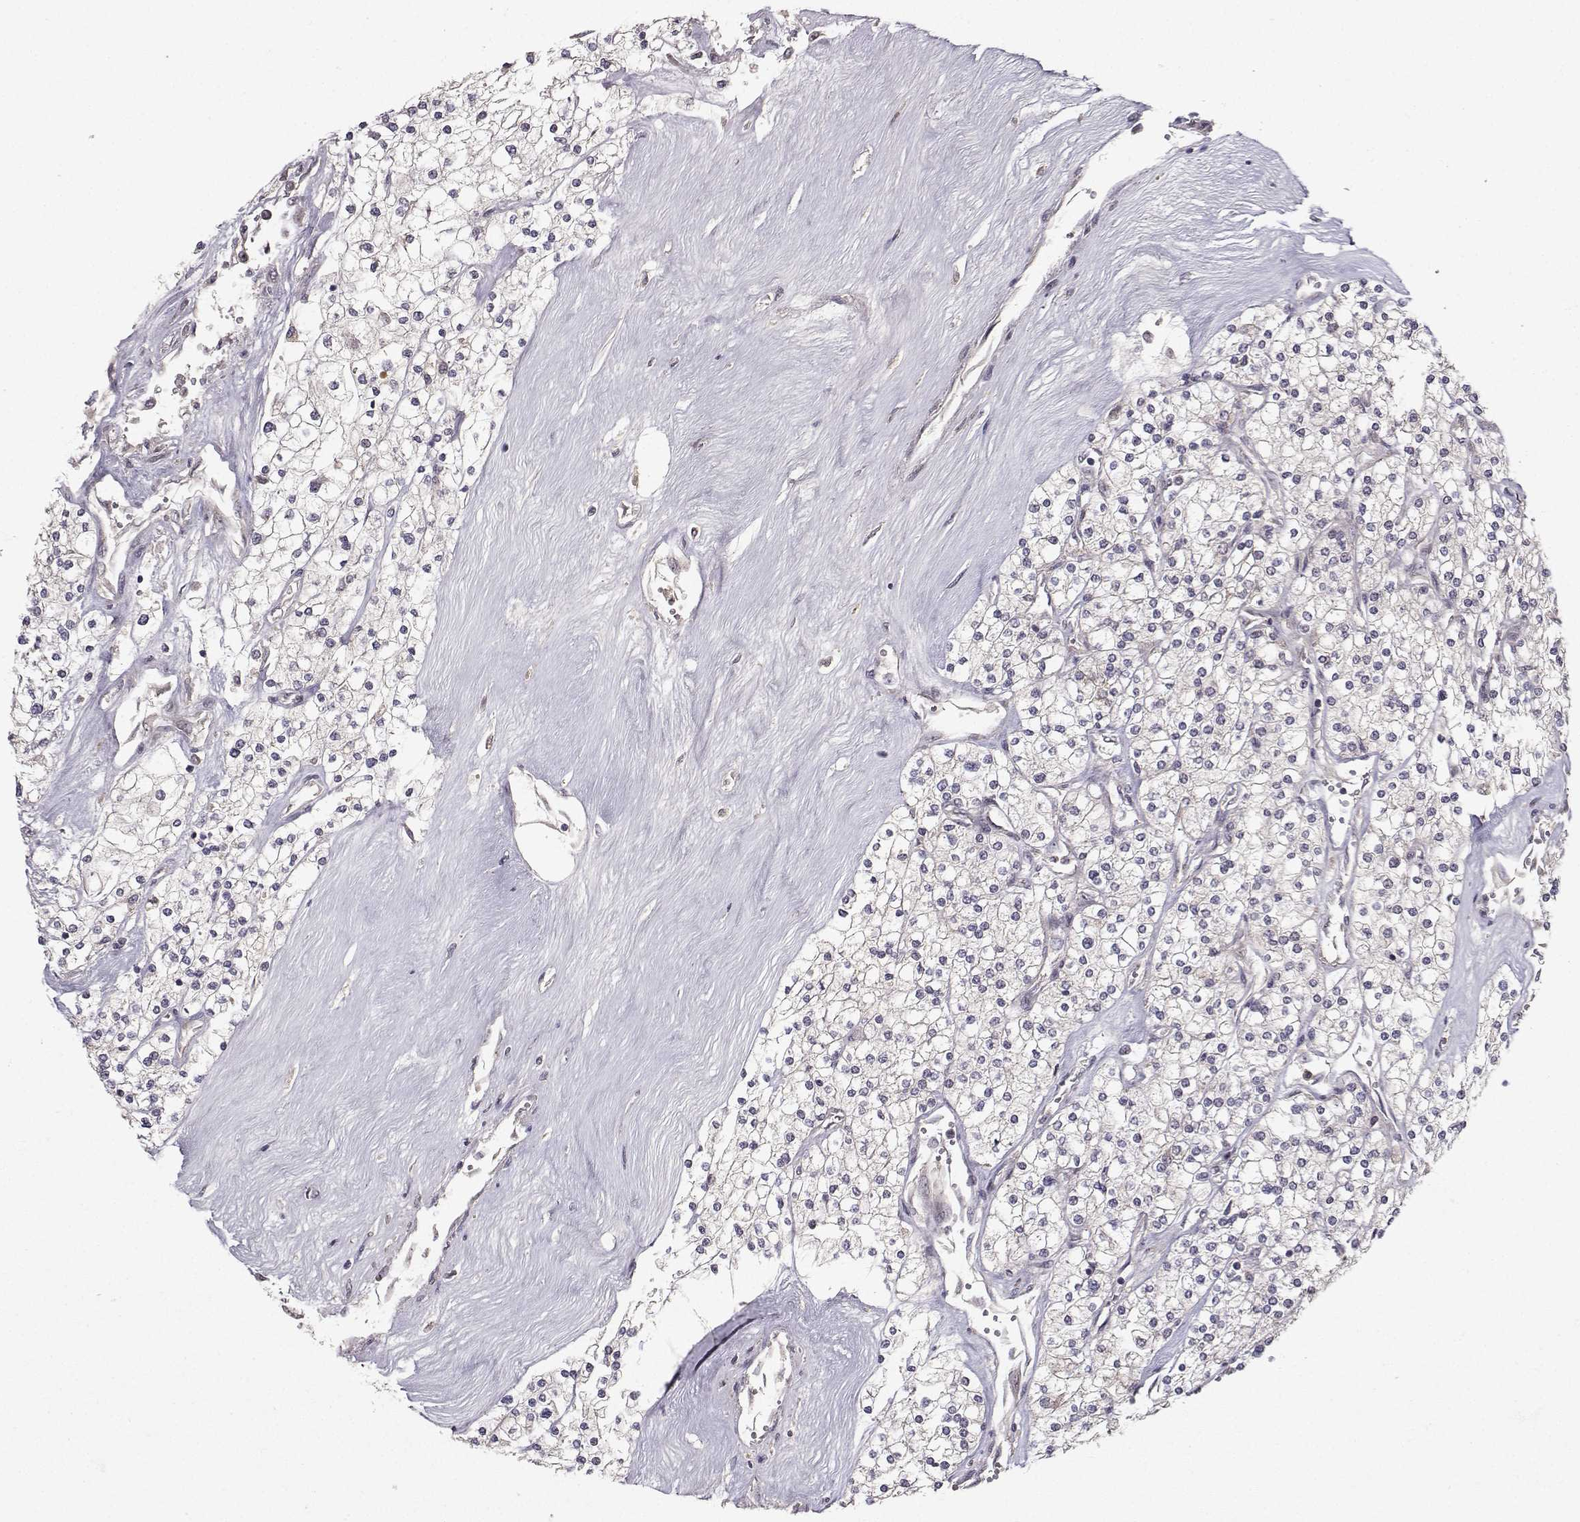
{"staining": {"intensity": "negative", "quantity": "none", "location": "none"}, "tissue": "renal cancer", "cell_type": "Tumor cells", "image_type": "cancer", "snomed": [{"axis": "morphology", "description": "Adenocarcinoma, NOS"}, {"axis": "topography", "description": "Kidney"}], "caption": "IHC of human renal cancer (adenocarcinoma) demonstrates no positivity in tumor cells.", "gene": "APC", "patient": {"sex": "male", "age": 80}}